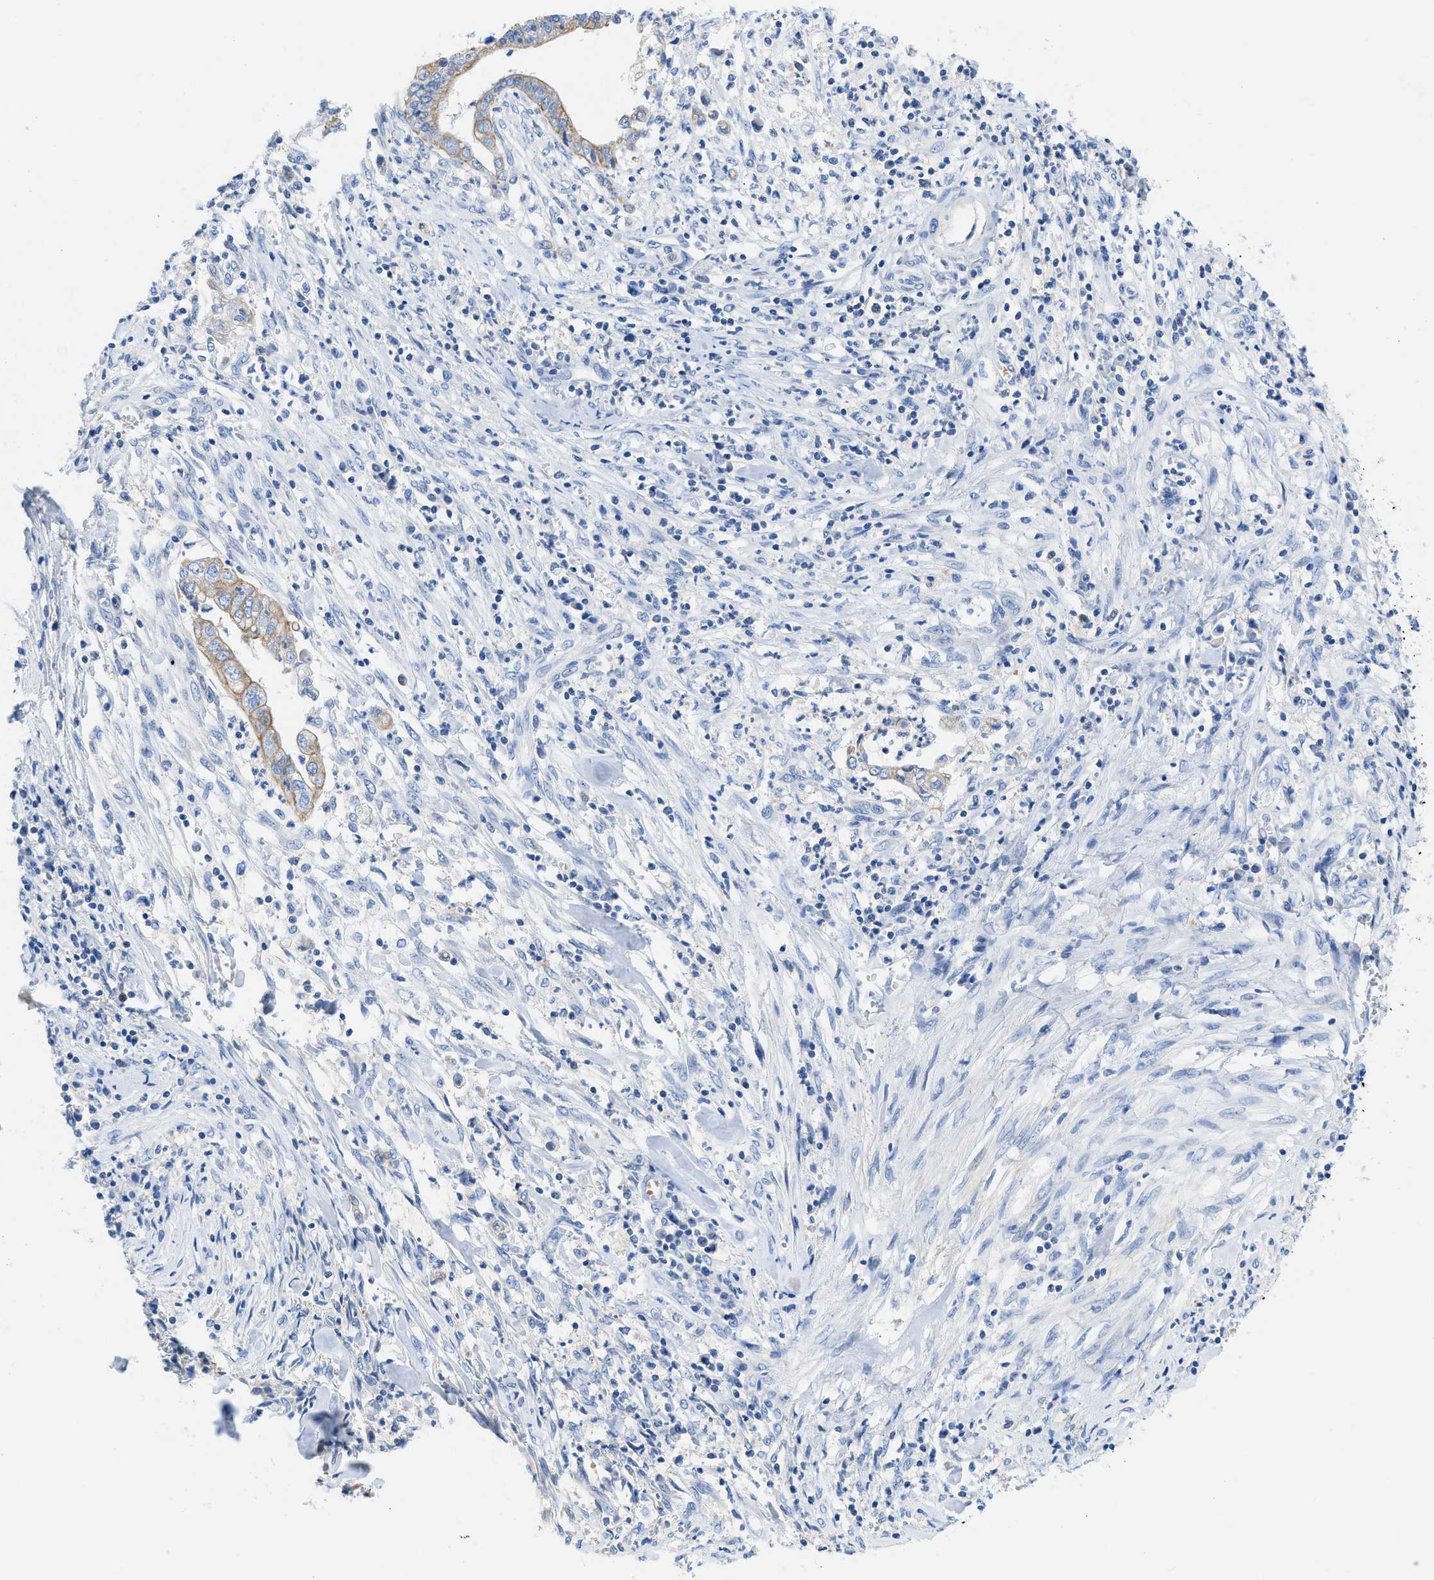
{"staining": {"intensity": "moderate", "quantity": "25%-75%", "location": "cytoplasmic/membranous"}, "tissue": "cervical cancer", "cell_type": "Tumor cells", "image_type": "cancer", "snomed": [{"axis": "morphology", "description": "Adenocarcinoma, NOS"}, {"axis": "topography", "description": "Cervix"}], "caption": "IHC histopathology image of neoplastic tissue: human cervical adenocarcinoma stained using IHC shows medium levels of moderate protein expression localized specifically in the cytoplasmic/membranous of tumor cells, appearing as a cytoplasmic/membranous brown color.", "gene": "BPGM", "patient": {"sex": "female", "age": 44}}